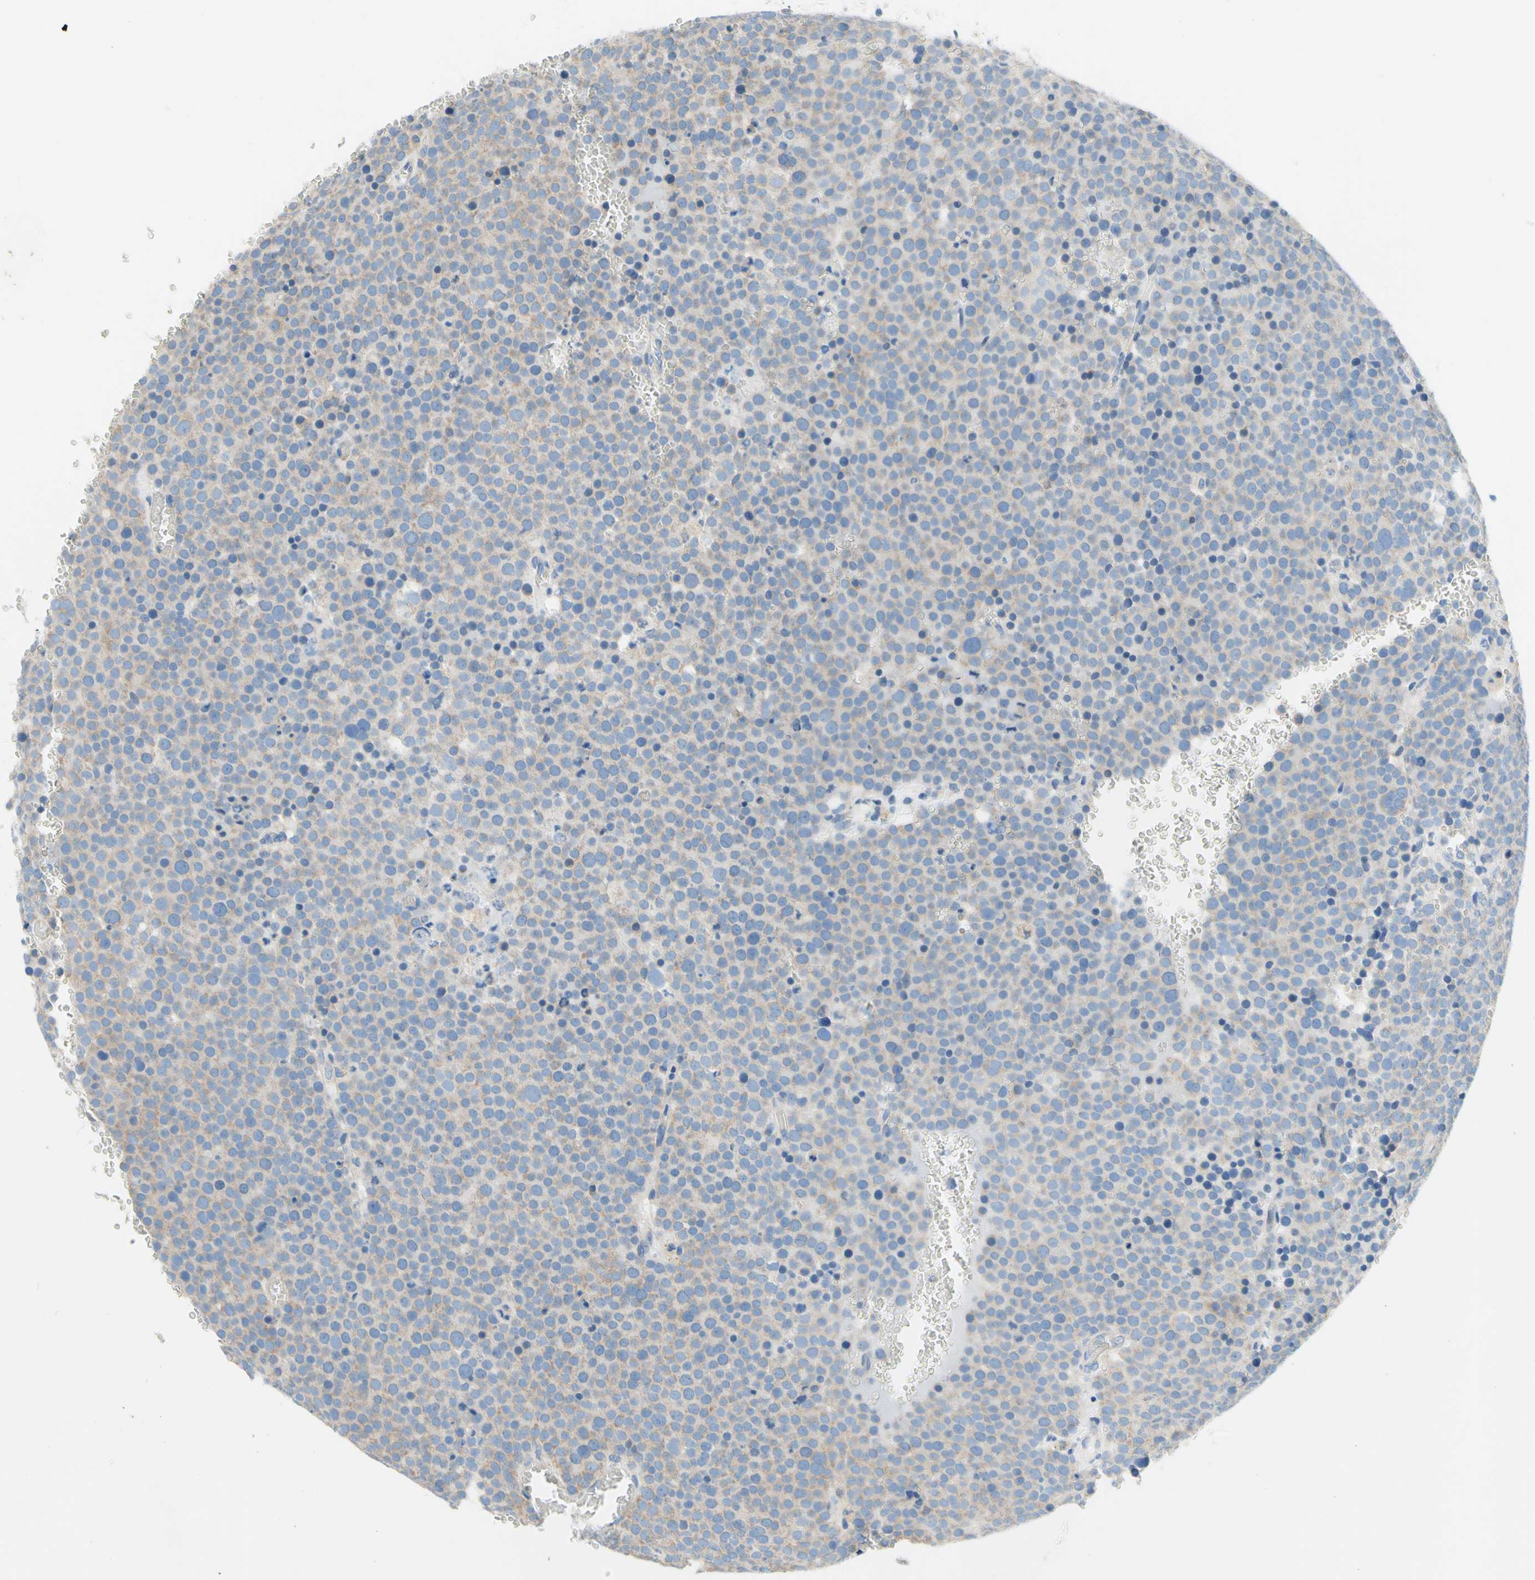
{"staining": {"intensity": "weak", "quantity": ">75%", "location": "cytoplasmic/membranous"}, "tissue": "testis cancer", "cell_type": "Tumor cells", "image_type": "cancer", "snomed": [{"axis": "morphology", "description": "Seminoma, NOS"}, {"axis": "topography", "description": "Testis"}], "caption": "The histopathology image shows immunohistochemical staining of testis cancer (seminoma). There is weak cytoplasmic/membranous positivity is present in approximately >75% of tumor cells. (brown staining indicates protein expression, while blue staining denotes nuclei).", "gene": "F3", "patient": {"sex": "male", "age": 71}}